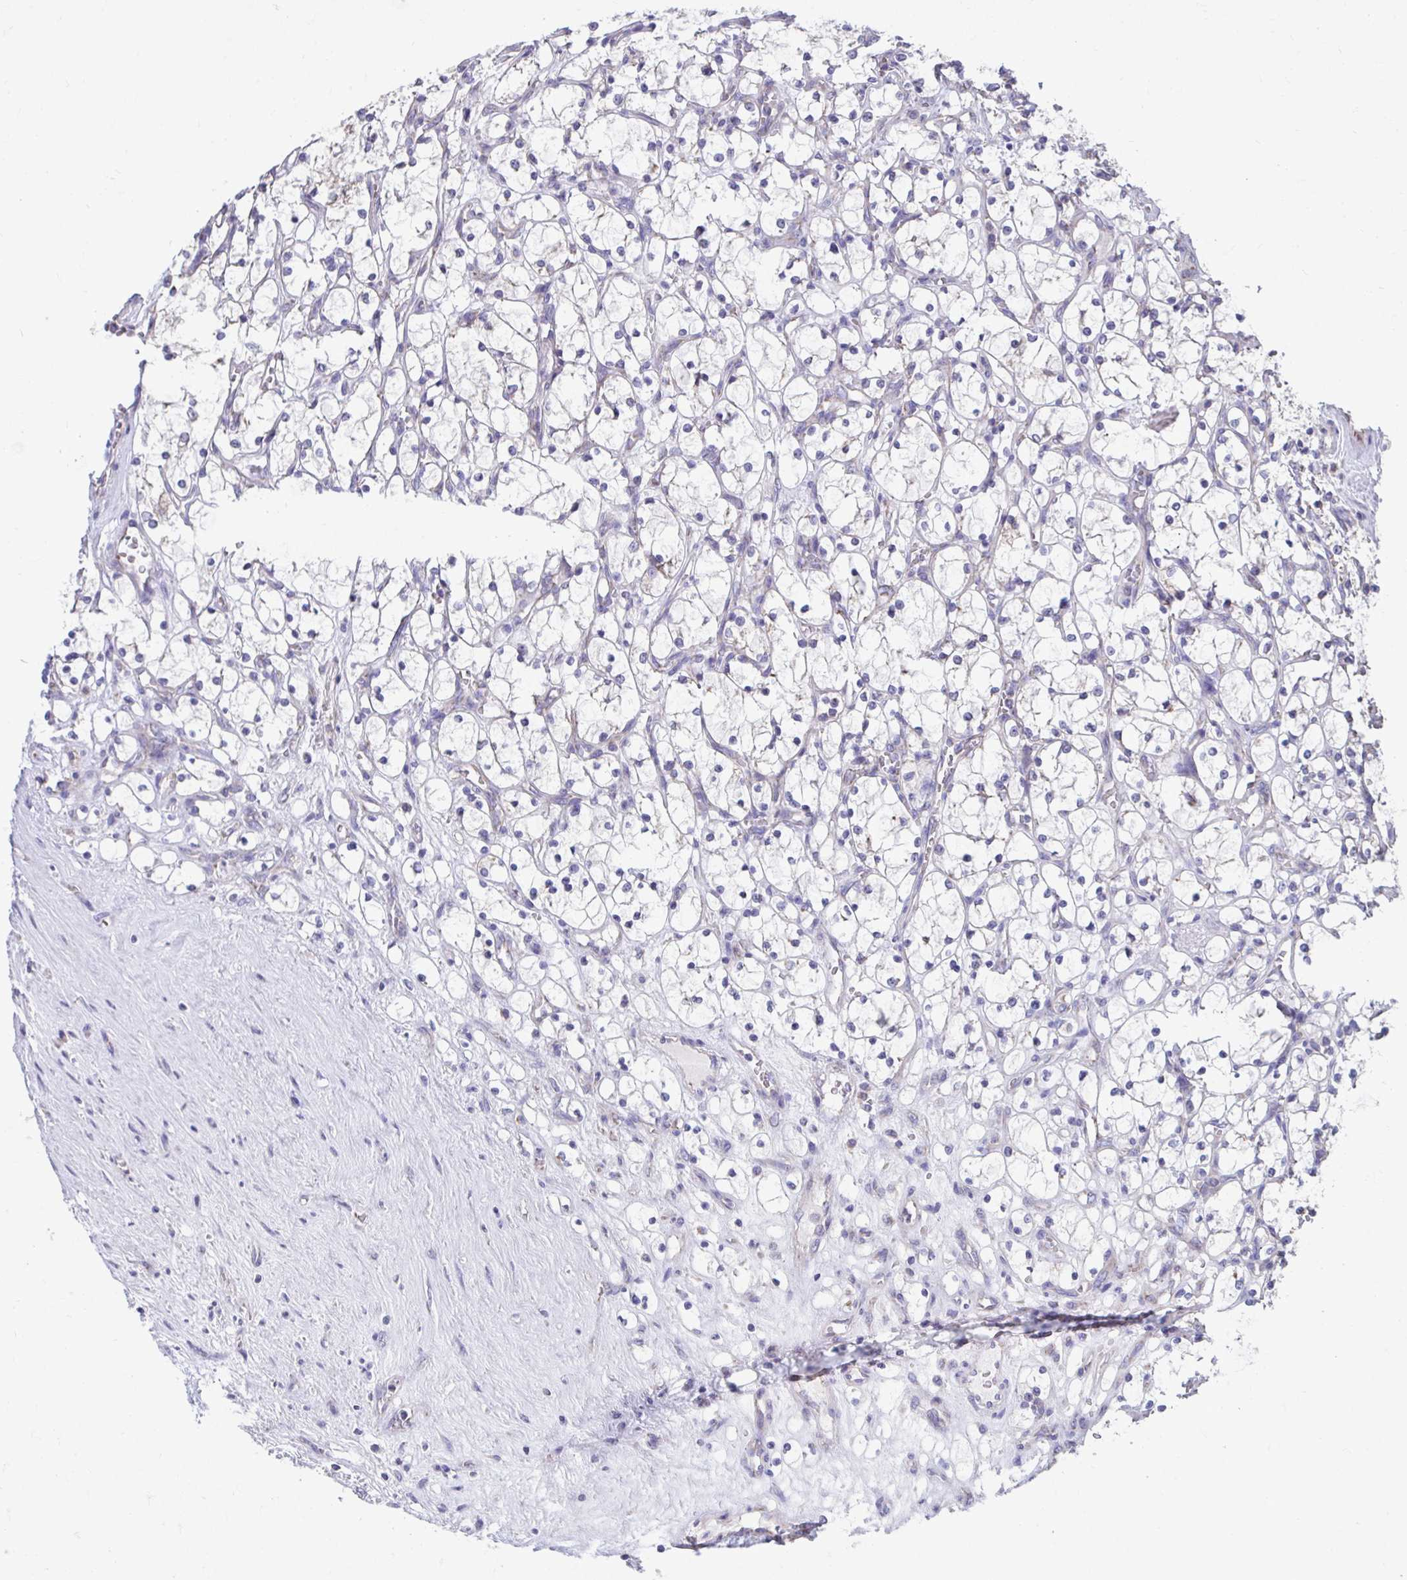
{"staining": {"intensity": "negative", "quantity": "none", "location": "none"}, "tissue": "renal cancer", "cell_type": "Tumor cells", "image_type": "cancer", "snomed": [{"axis": "morphology", "description": "Adenocarcinoma, NOS"}, {"axis": "topography", "description": "Kidney"}], "caption": "An immunohistochemistry micrograph of adenocarcinoma (renal) is shown. There is no staining in tumor cells of adenocarcinoma (renal).", "gene": "LINGO4", "patient": {"sex": "female", "age": 69}}